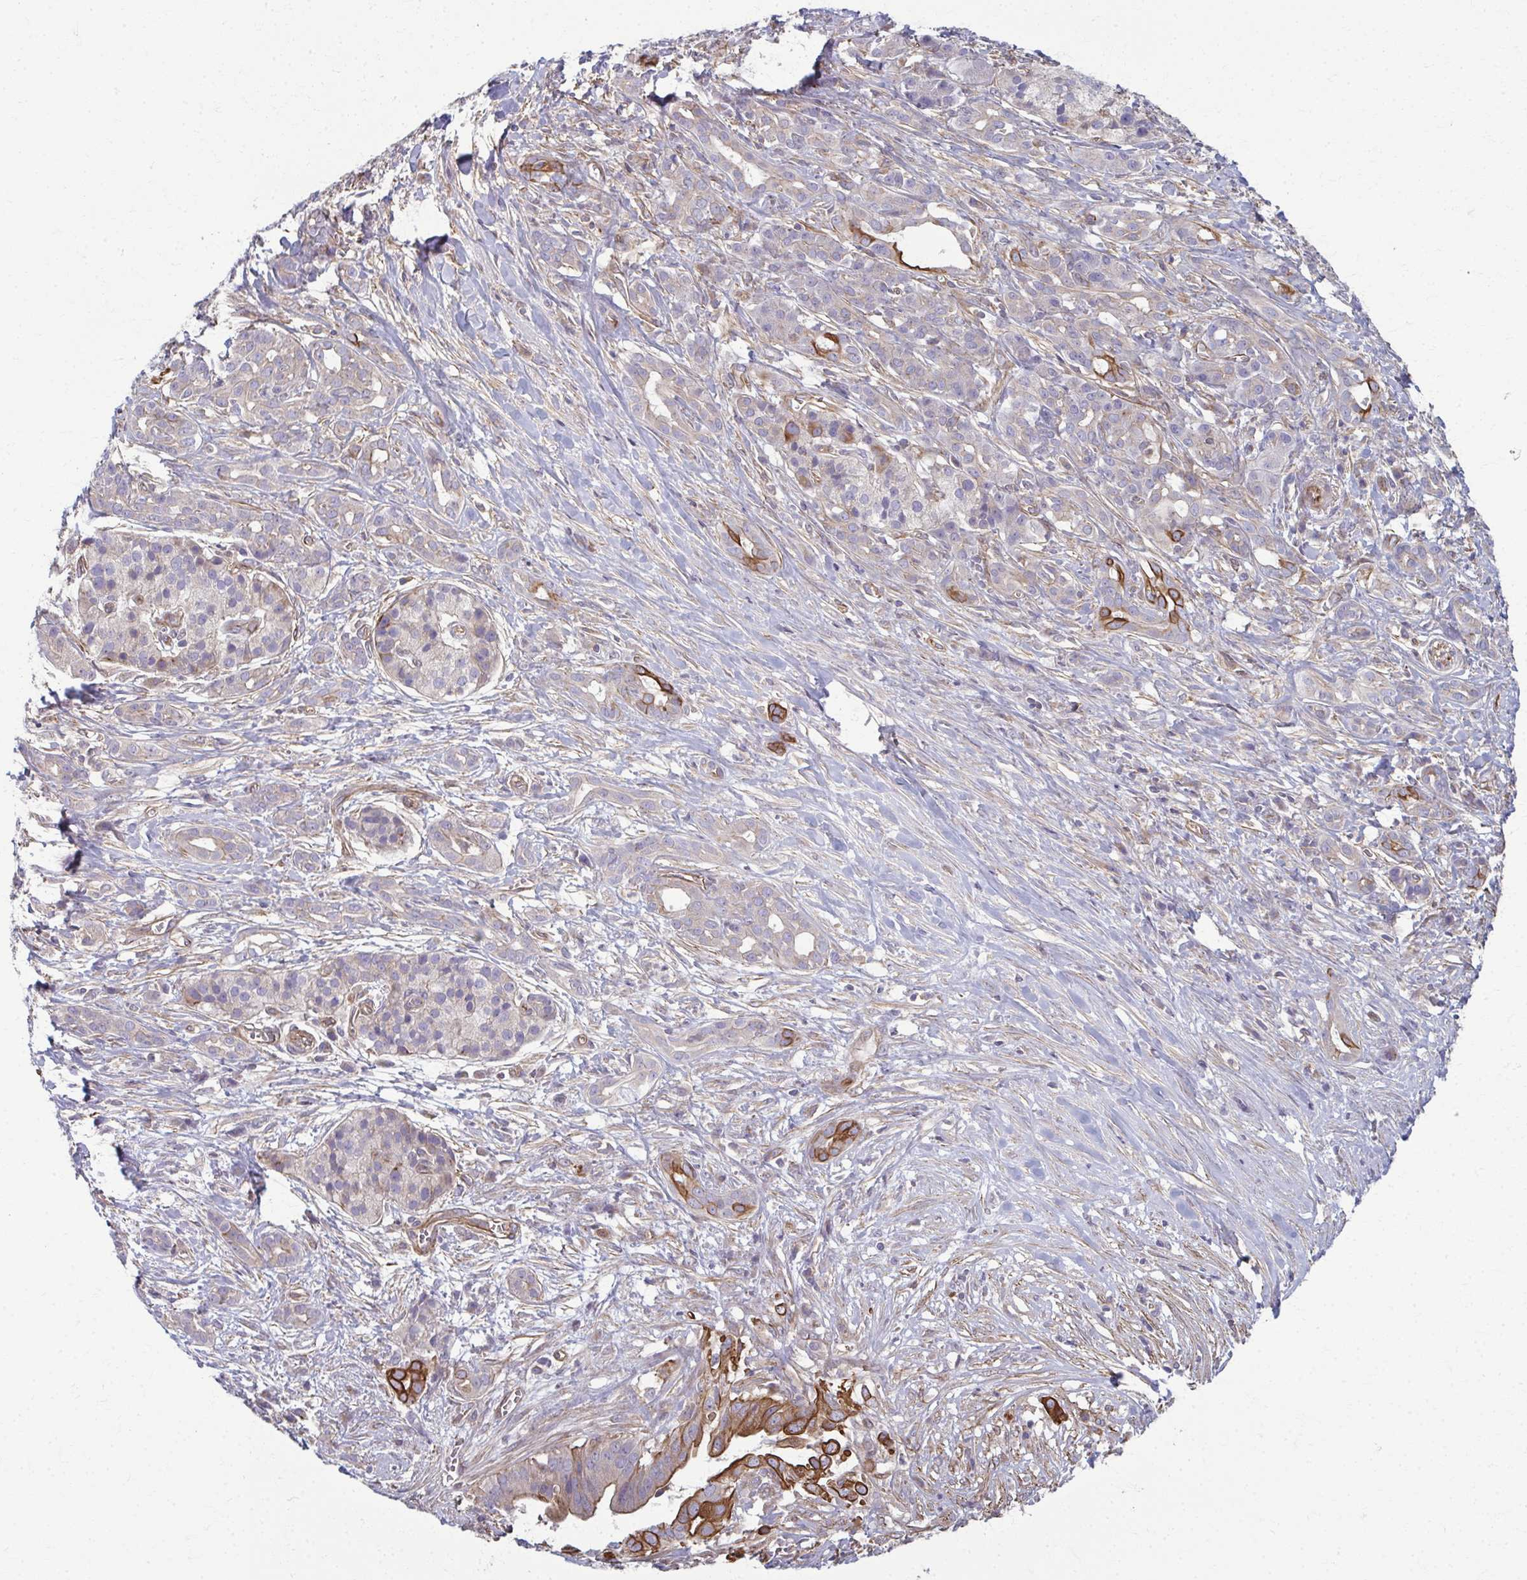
{"staining": {"intensity": "strong", "quantity": ">75%", "location": "cytoplasmic/membranous"}, "tissue": "pancreatic cancer", "cell_type": "Tumor cells", "image_type": "cancer", "snomed": [{"axis": "morphology", "description": "Adenocarcinoma, NOS"}, {"axis": "topography", "description": "Pancreas"}], "caption": "Immunohistochemistry image of pancreatic adenocarcinoma stained for a protein (brown), which reveals high levels of strong cytoplasmic/membranous staining in about >75% of tumor cells.", "gene": "EID2B", "patient": {"sex": "male", "age": 61}}